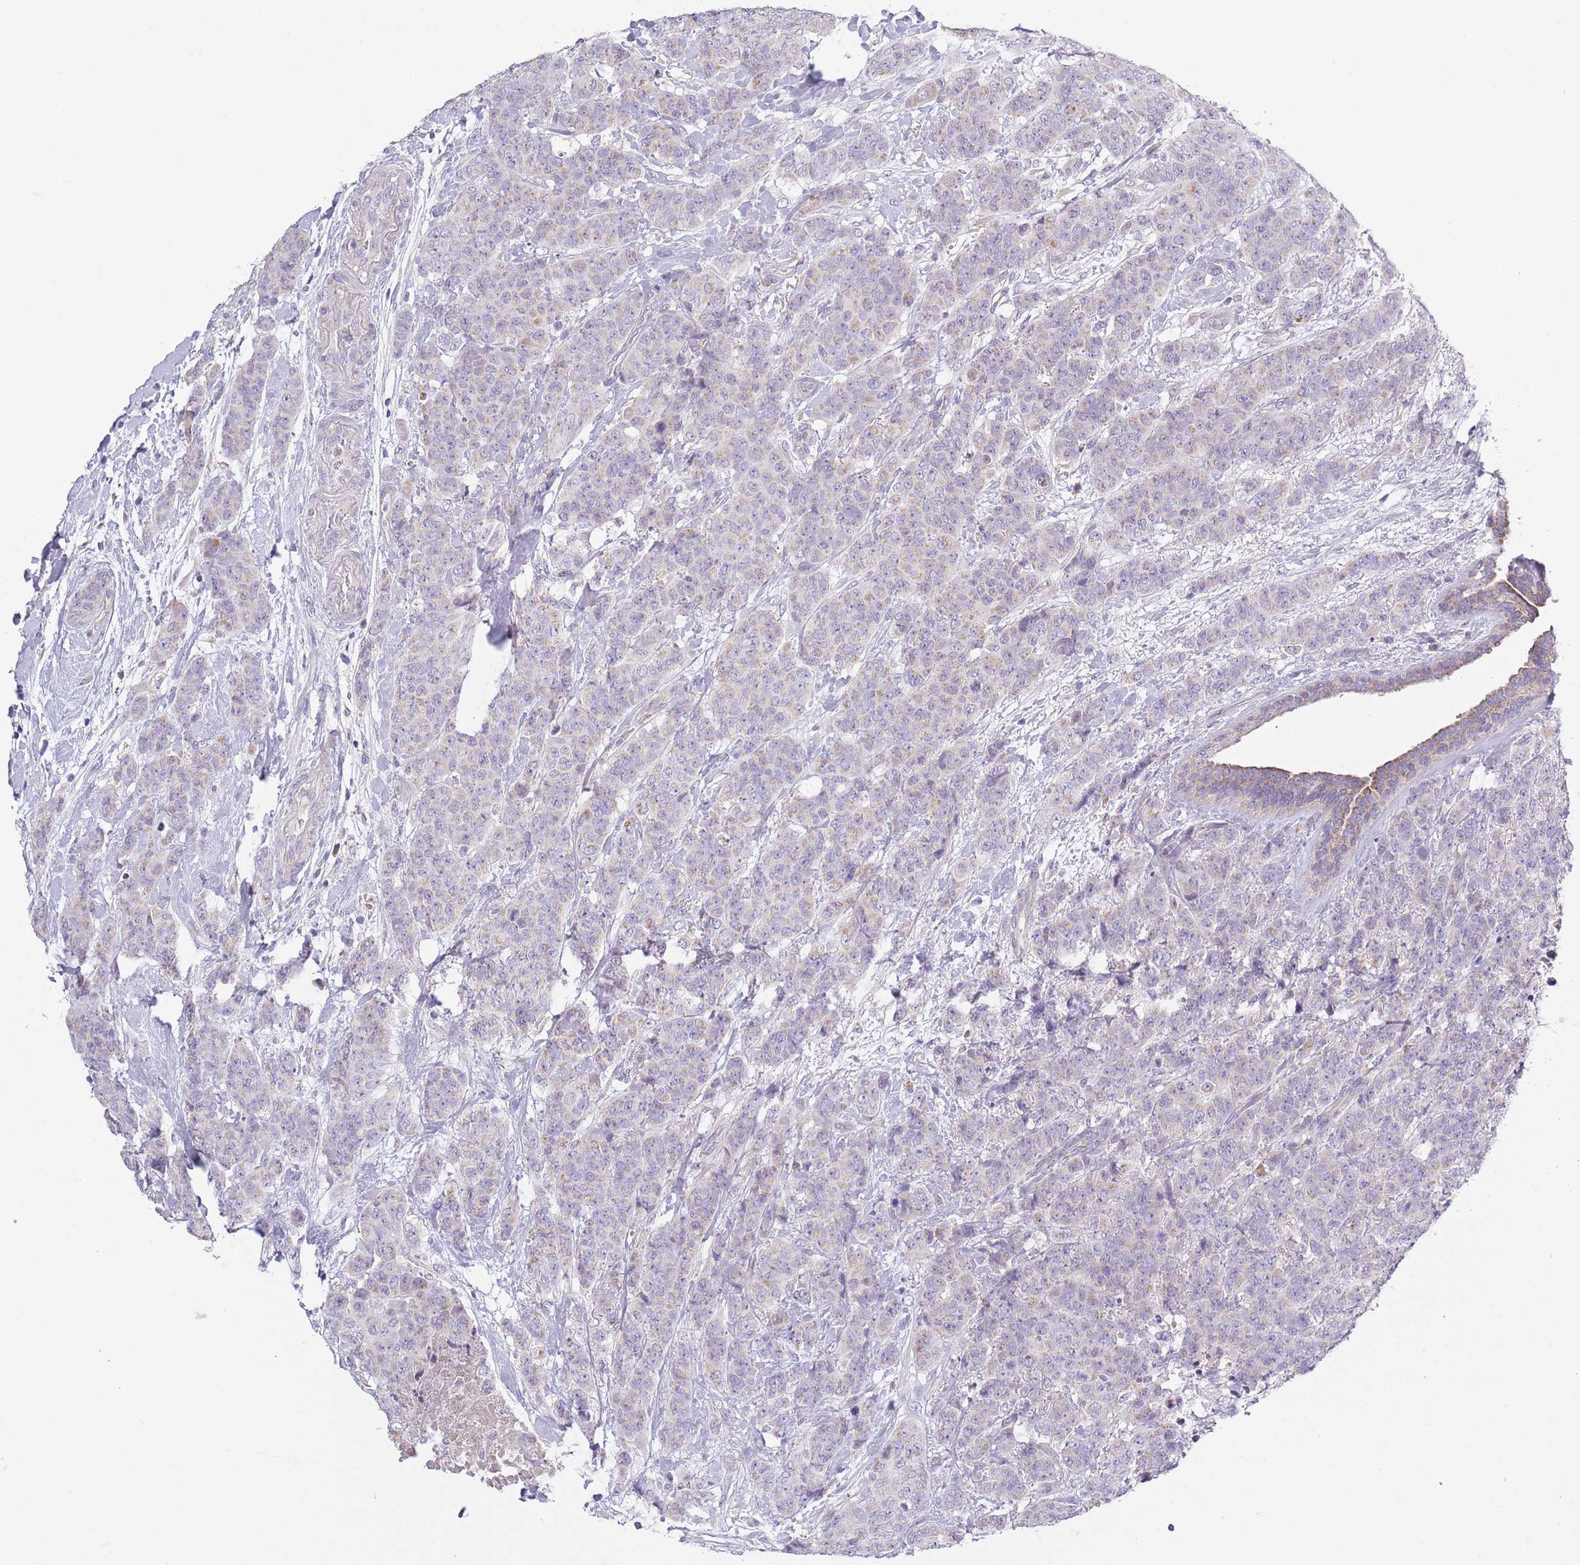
{"staining": {"intensity": "negative", "quantity": "none", "location": "none"}, "tissue": "breast cancer", "cell_type": "Tumor cells", "image_type": "cancer", "snomed": [{"axis": "morphology", "description": "Duct carcinoma"}, {"axis": "topography", "description": "Breast"}], "caption": "Image shows no protein positivity in tumor cells of breast invasive ductal carcinoma tissue. The staining was performed using DAB (3,3'-diaminobenzidine) to visualize the protein expression in brown, while the nuclei were stained in blue with hematoxylin (Magnification: 20x).", "gene": "COQ5", "patient": {"sex": "female", "age": 40}}